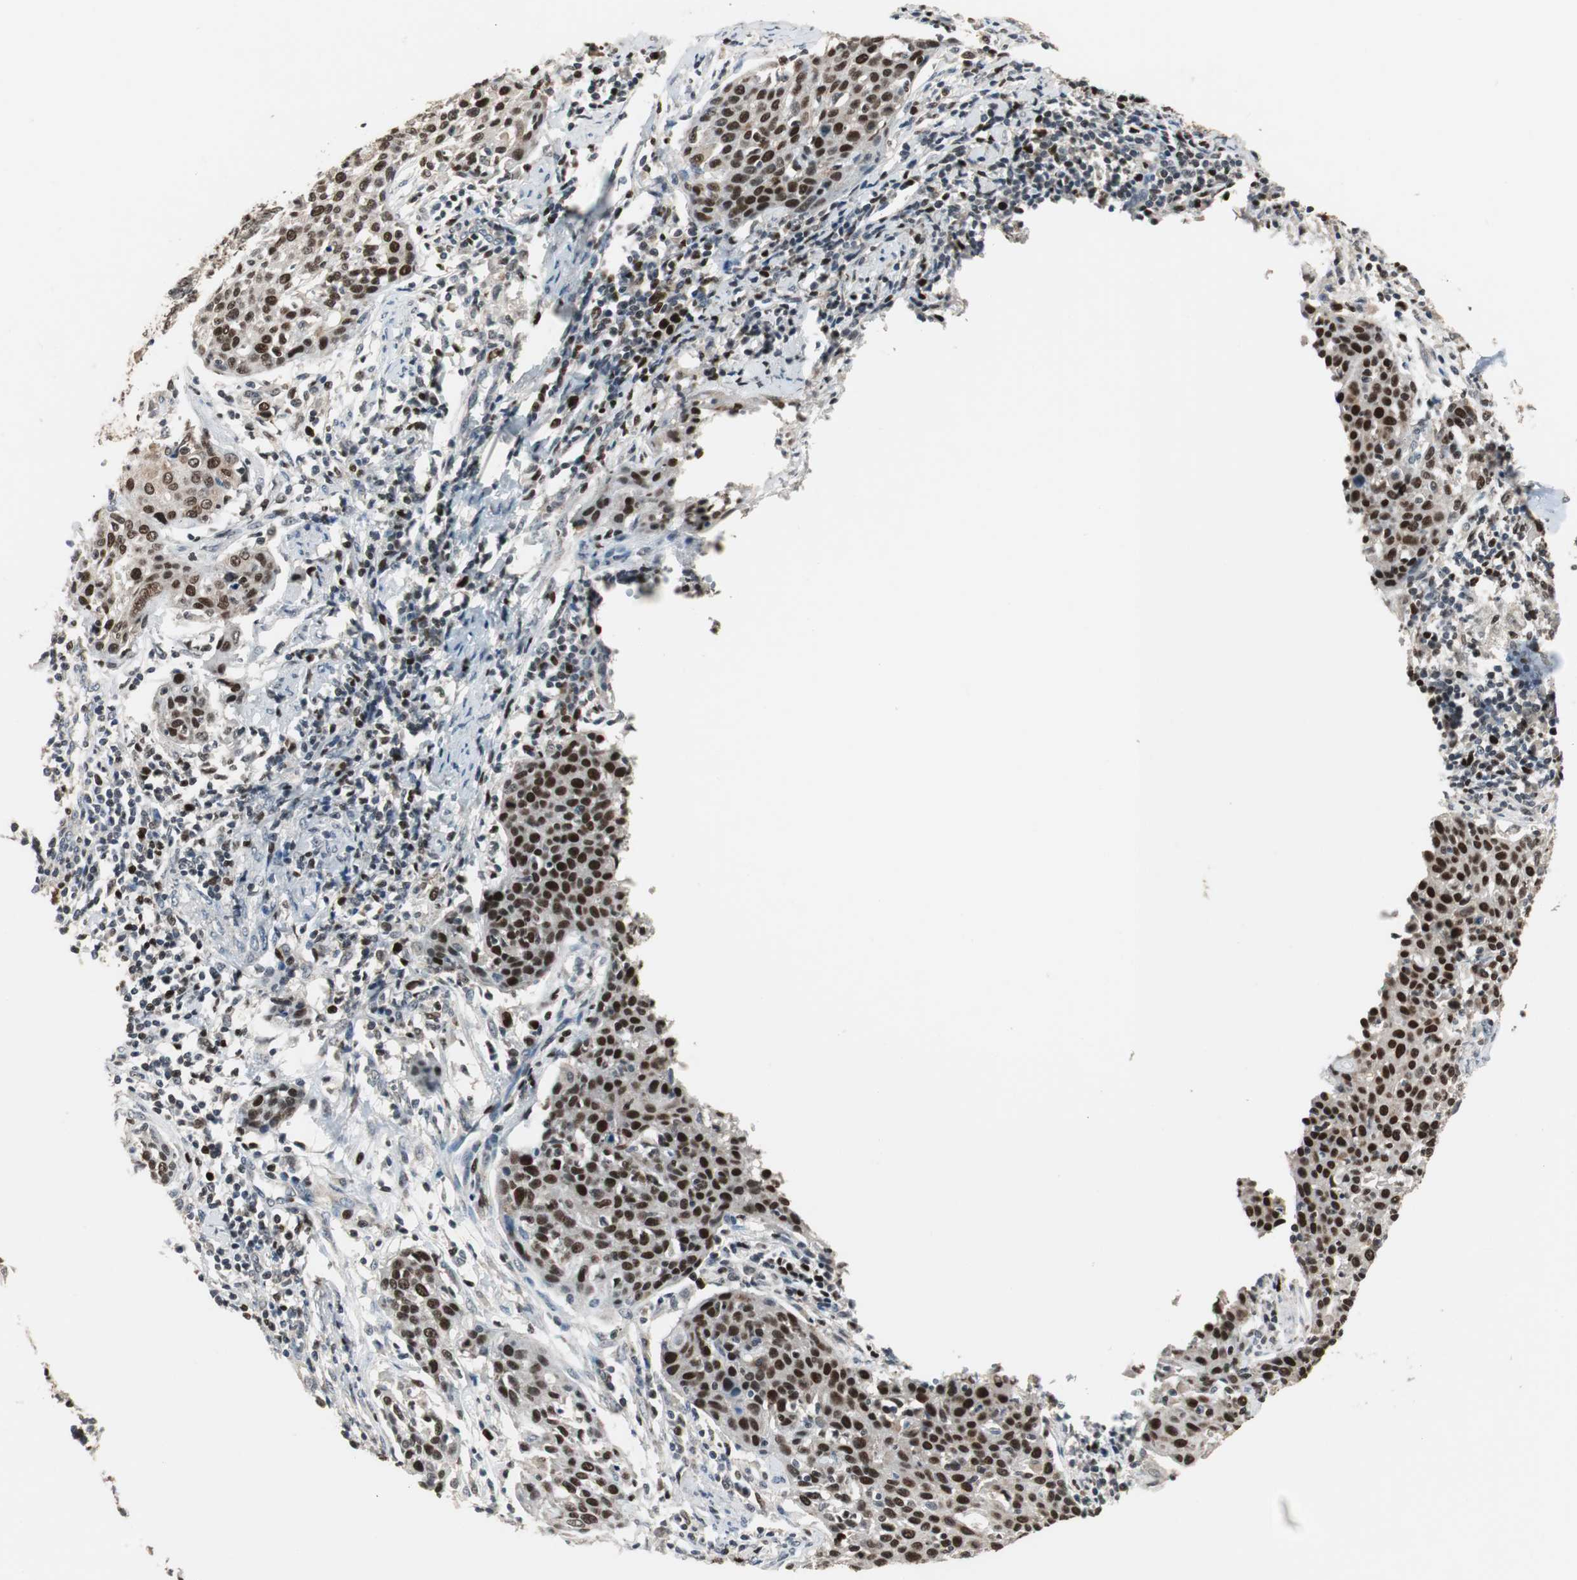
{"staining": {"intensity": "strong", "quantity": ">75%", "location": "nuclear"}, "tissue": "cervical cancer", "cell_type": "Tumor cells", "image_type": "cancer", "snomed": [{"axis": "morphology", "description": "Squamous cell carcinoma, NOS"}, {"axis": "topography", "description": "Cervix"}], "caption": "Cervical cancer stained for a protein reveals strong nuclear positivity in tumor cells.", "gene": "FEN1", "patient": {"sex": "female", "age": 38}}